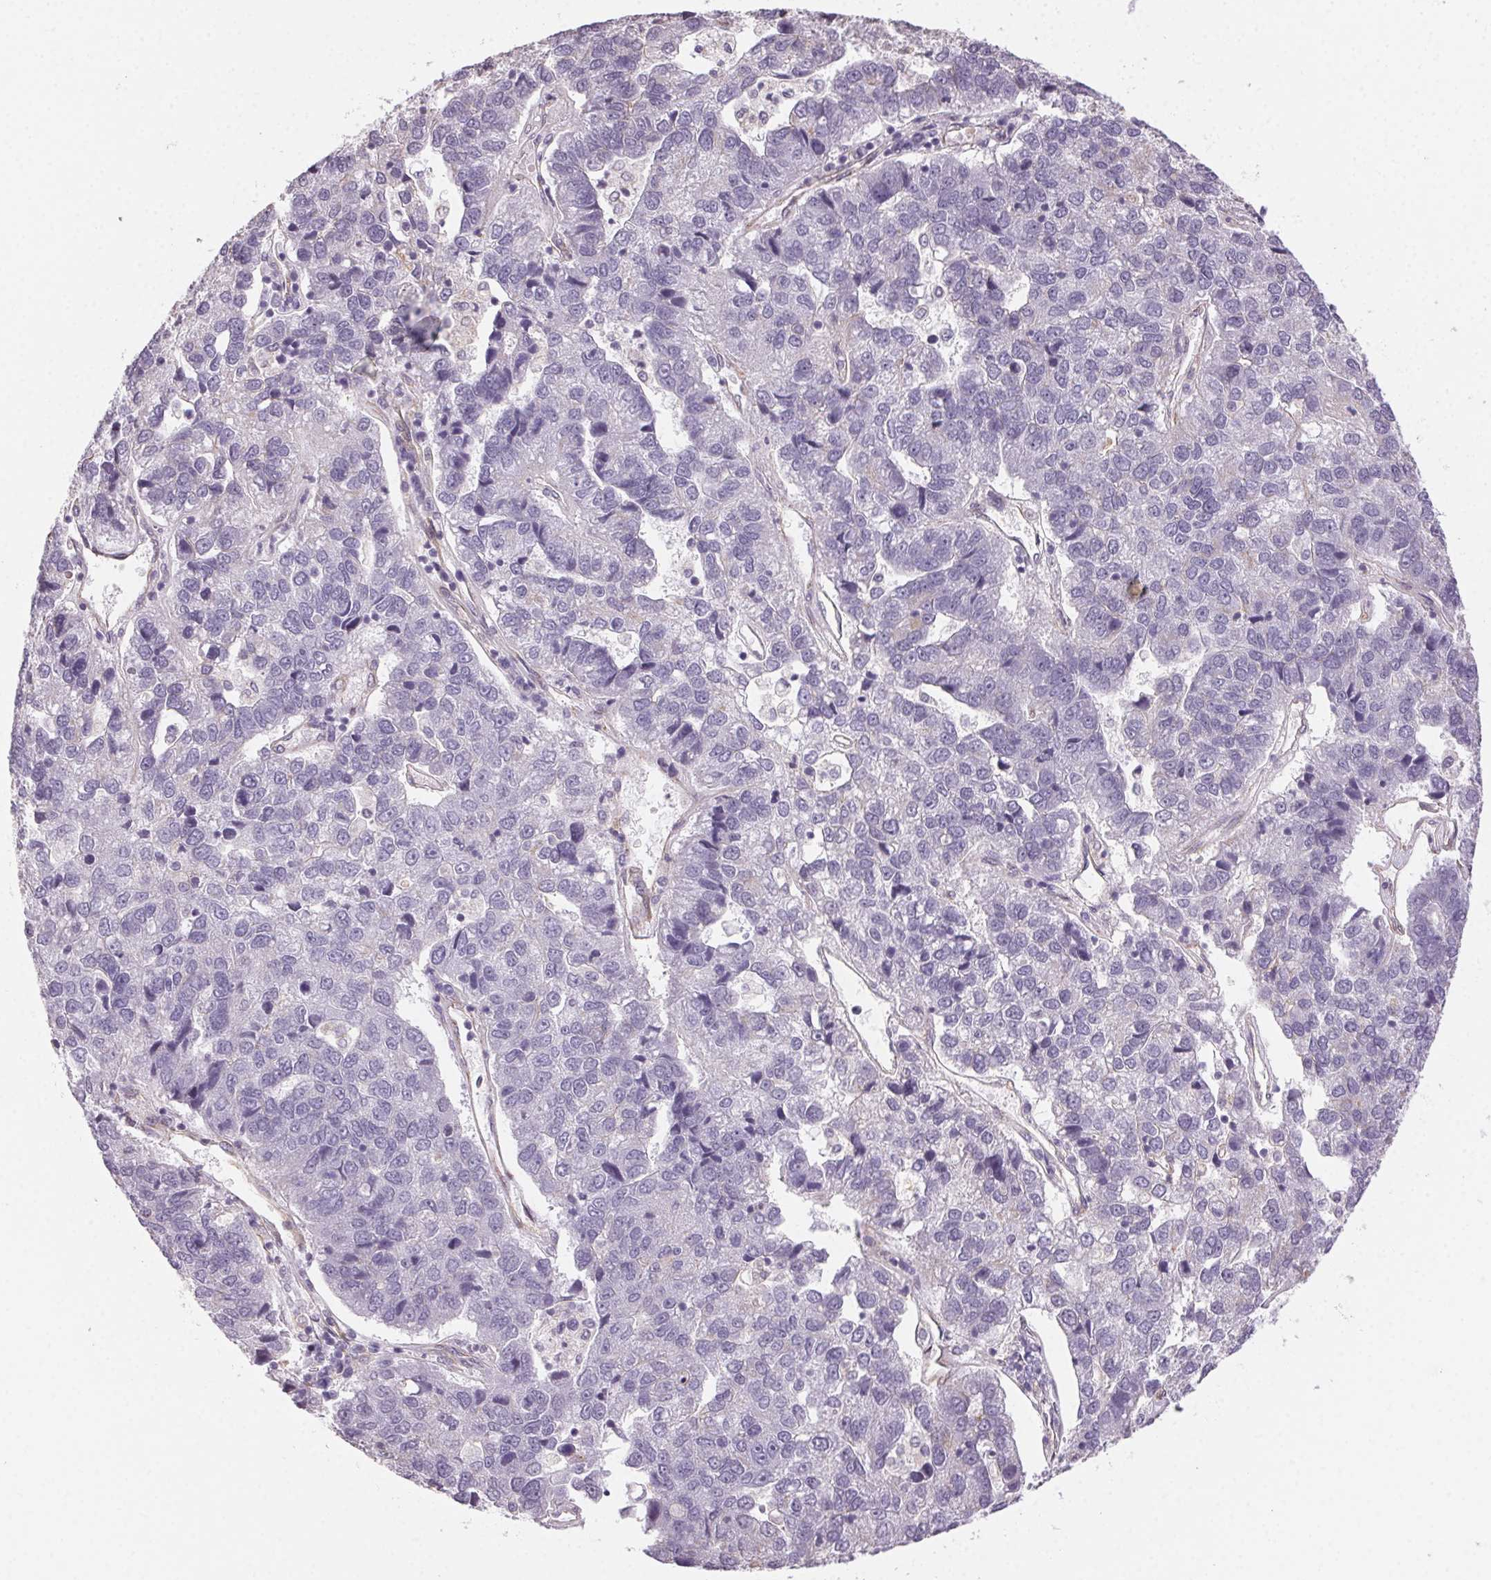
{"staining": {"intensity": "negative", "quantity": "none", "location": "none"}, "tissue": "pancreatic cancer", "cell_type": "Tumor cells", "image_type": "cancer", "snomed": [{"axis": "morphology", "description": "Adenocarcinoma, NOS"}, {"axis": "topography", "description": "Pancreas"}], "caption": "IHC micrograph of neoplastic tissue: pancreatic adenocarcinoma stained with DAB (3,3'-diaminobenzidine) exhibits no significant protein staining in tumor cells. Nuclei are stained in blue.", "gene": "PLA2G4F", "patient": {"sex": "female", "age": 61}}